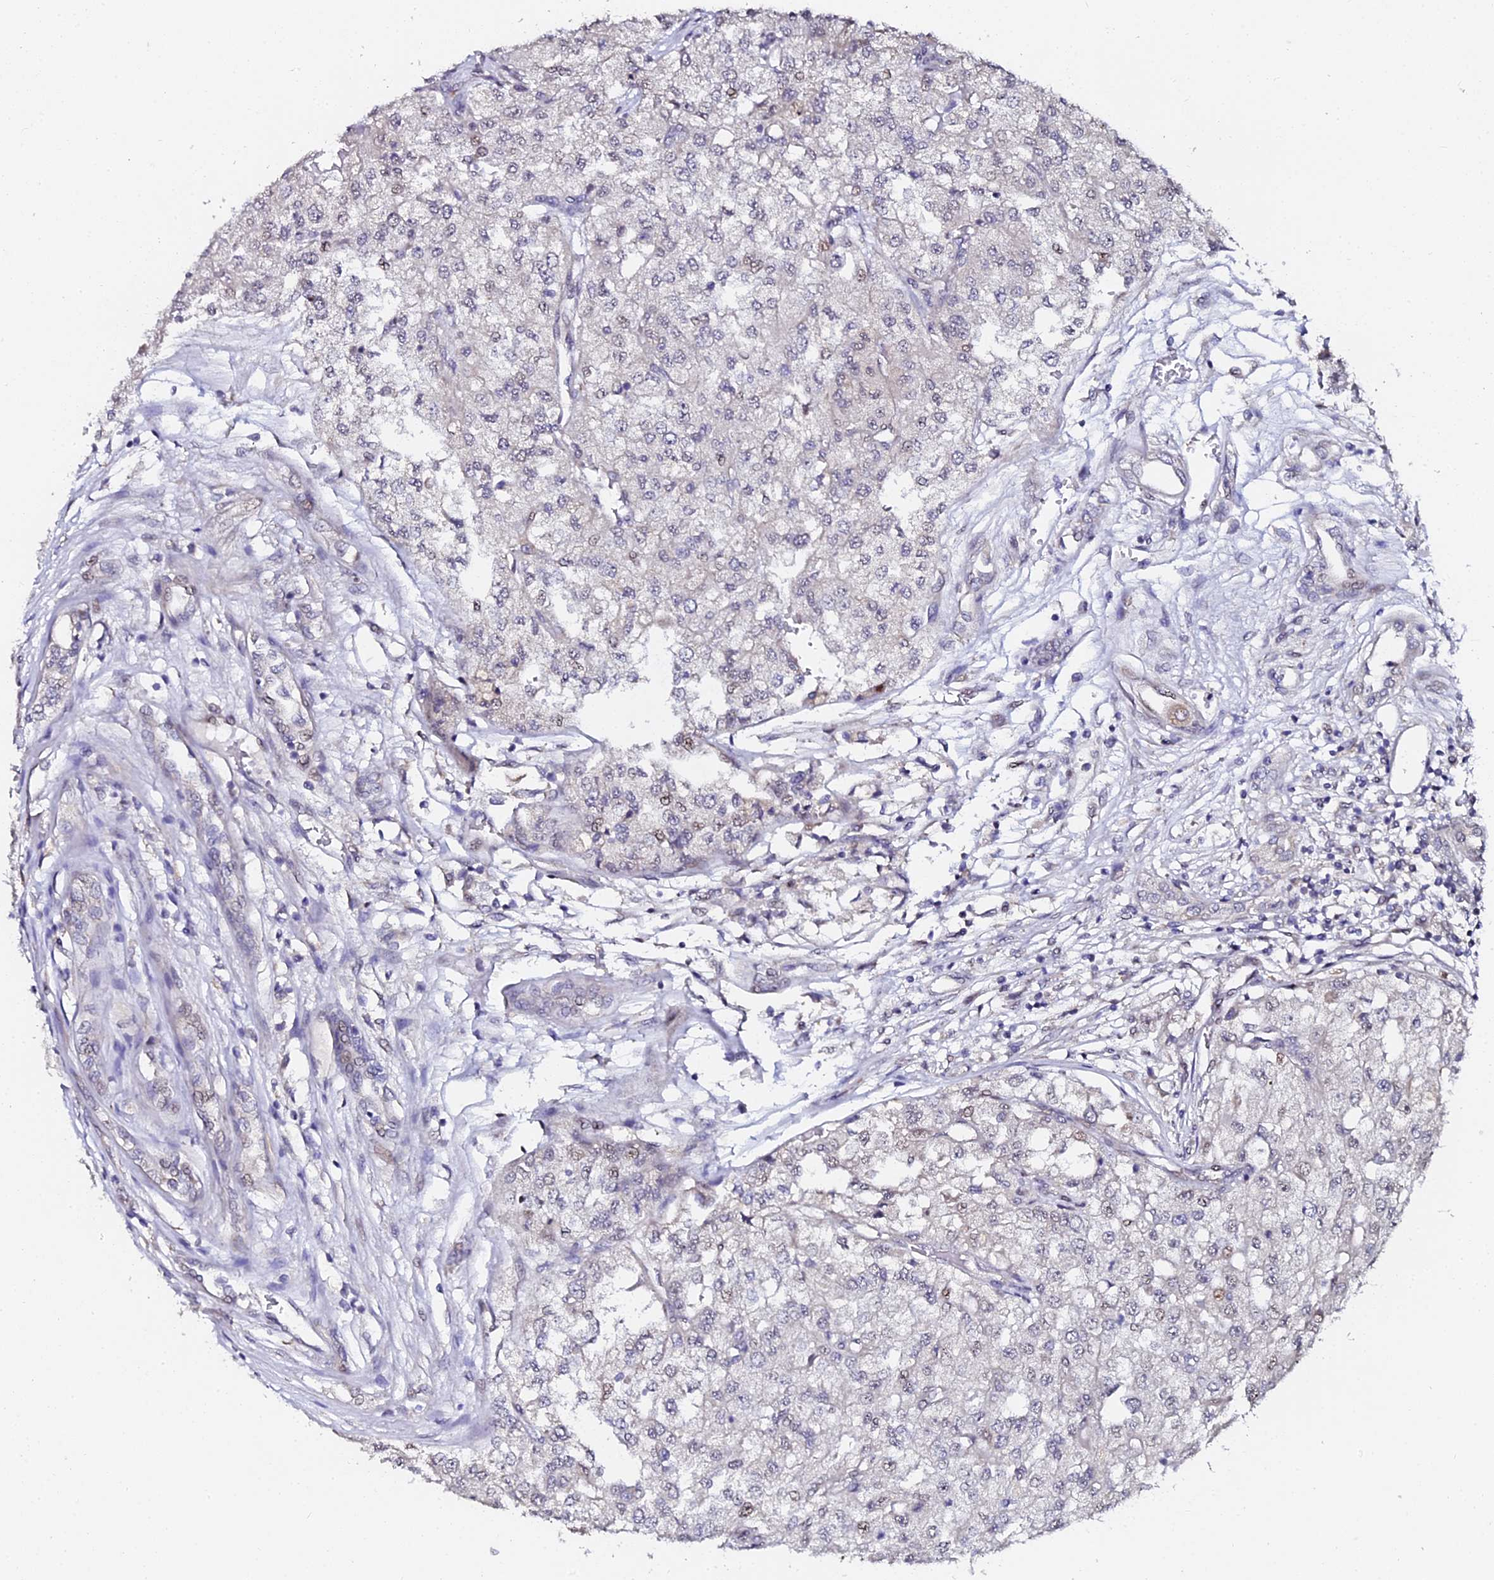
{"staining": {"intensity": "negative", "quantity": "none", "location": "none"}, "tissue": "renal cancer", "cell_type": "Tumor cells", "image_type": "cancer", "snomed": [{"axis": "morphology", "description": "Adenocarcinoma, NOS"}, {"axis": "topography", "description": "Kidney"}], "caption": "Human renal adenocarcinoma stained for a protein using immunohistochemistry exhibits no expression in tumor cells.", "gene": "GPN3", "patient": {"sex": "female", "age": 54}}